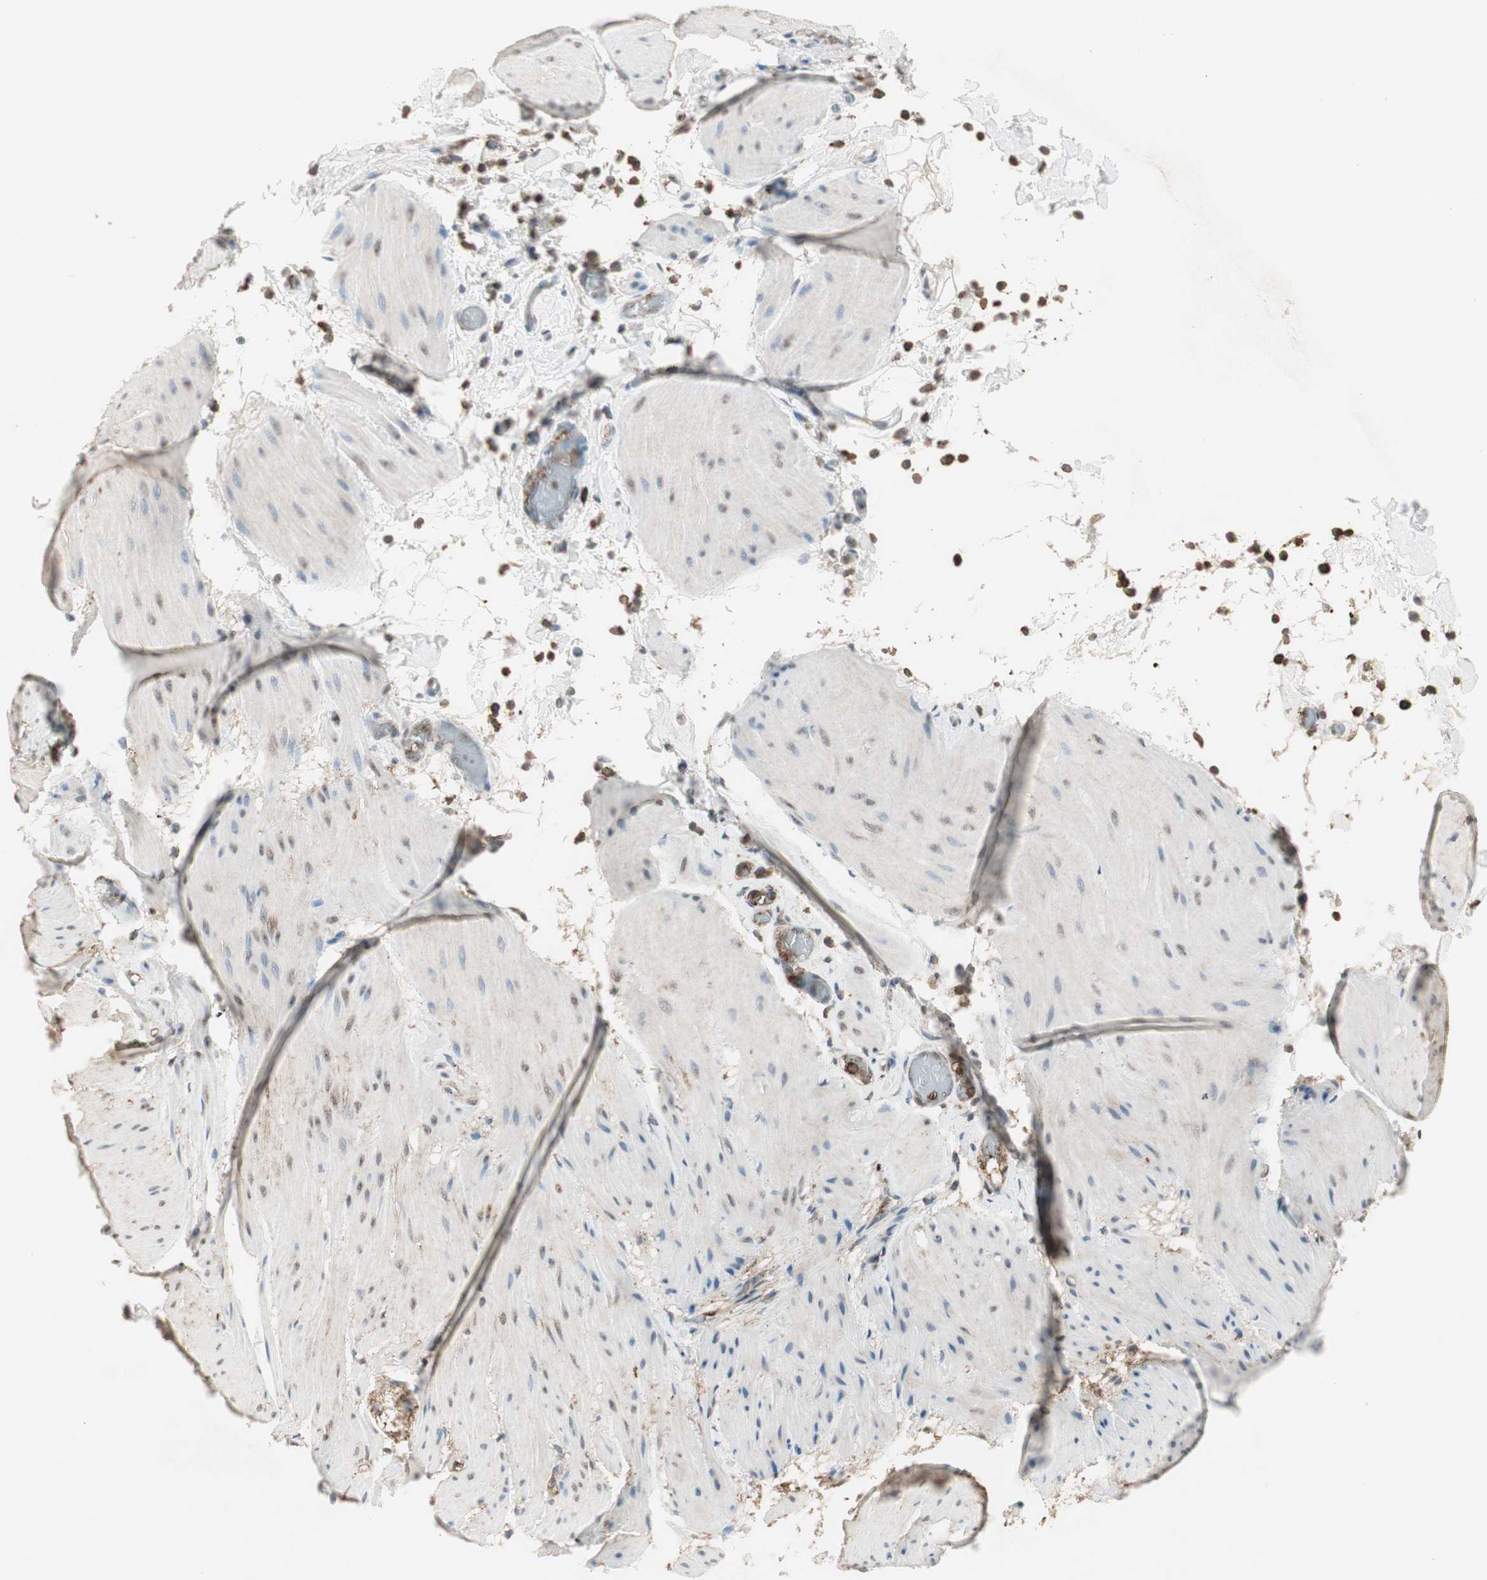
{"staining": {"intensity": "weak", "quantity": "25%-75%", "location": "cytoplasmic/membranous,nuclear"}, "tissue": "smooth muscle", "cell_type": "Smooth muscle cells", "image_type": "normal", "snomed": [{"axis": "morphology", "description": "Normal tissue, NOS"}, {"axis": "topography", "description": "Smooth muscle"}, {"axis": "topography", "description": "Colon"}], "caption": "IHC image of benign smooth muscle: smooth muscle stained using IHC displays low levels of weak protein expression localized specifically in the cytoplasmic/membranous,nuclear of smooth muscle cells, appearing as a cytoplasmic/membranous,nuclear brown color.", "gene": "MMP3", "patient": {"sex": "male", "age": 67}}